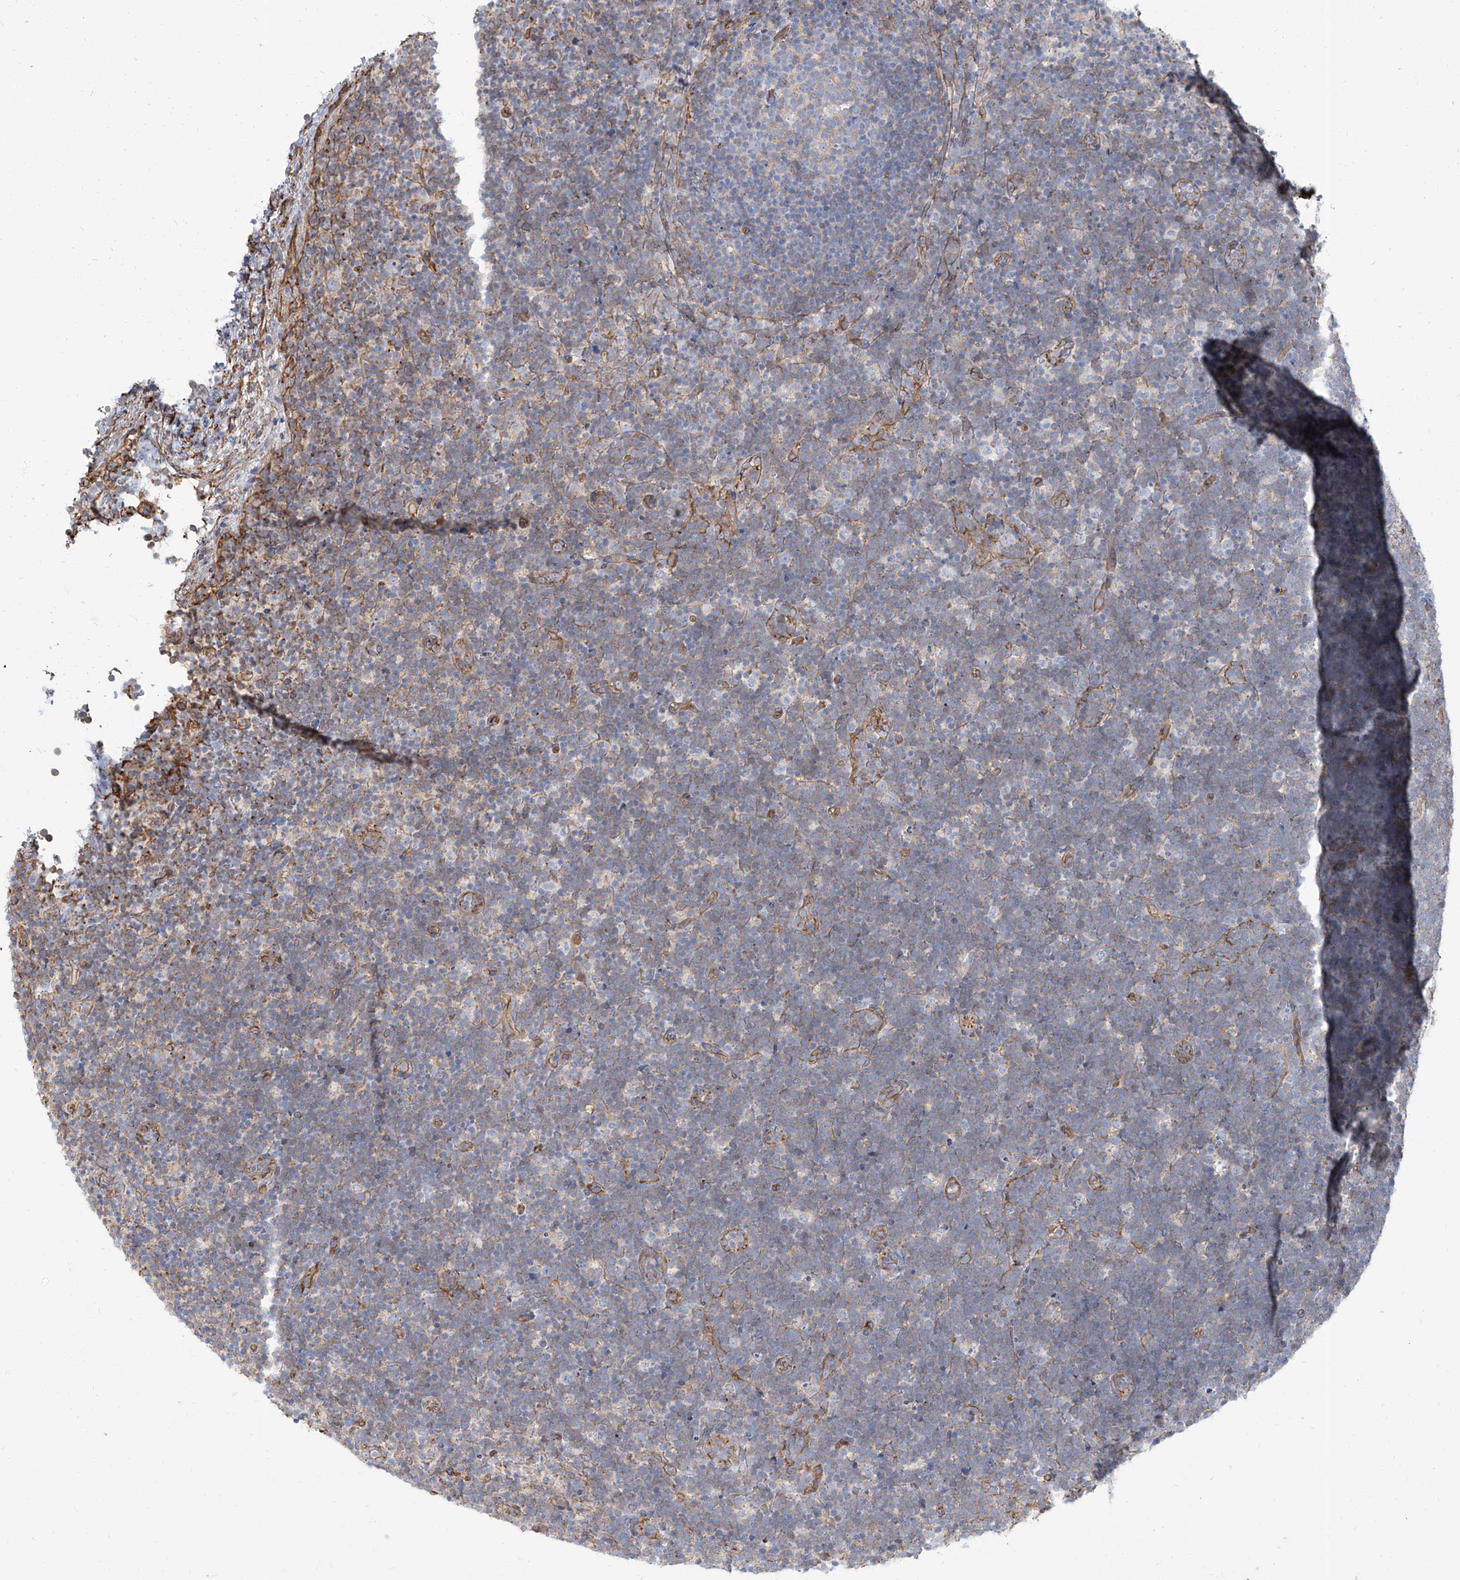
{"staining": {"intensity": "weak", "quantity": "25%-75%", "location": "cytoplasmic/membranous"}, "tissue": "lymphoma", "cell_type": "Tumor cells", "image_type": "cancer", "snomed": [{"axis": "morphology", "description": "Malignant lymphoma, non-Hodgkin's type, High grade"}, {"axis": "topography", "description": "Lymph node"}], "caption": "Malignant lymphoma, non-Hodgkin's type (high-grade) stained with IHC demonstrates weak cytoplasmic/membranous staining in approximately 25%-75% of tumor cells.", "gene": "TXLNB", "patient": {"sex": "male", "age": 13}}